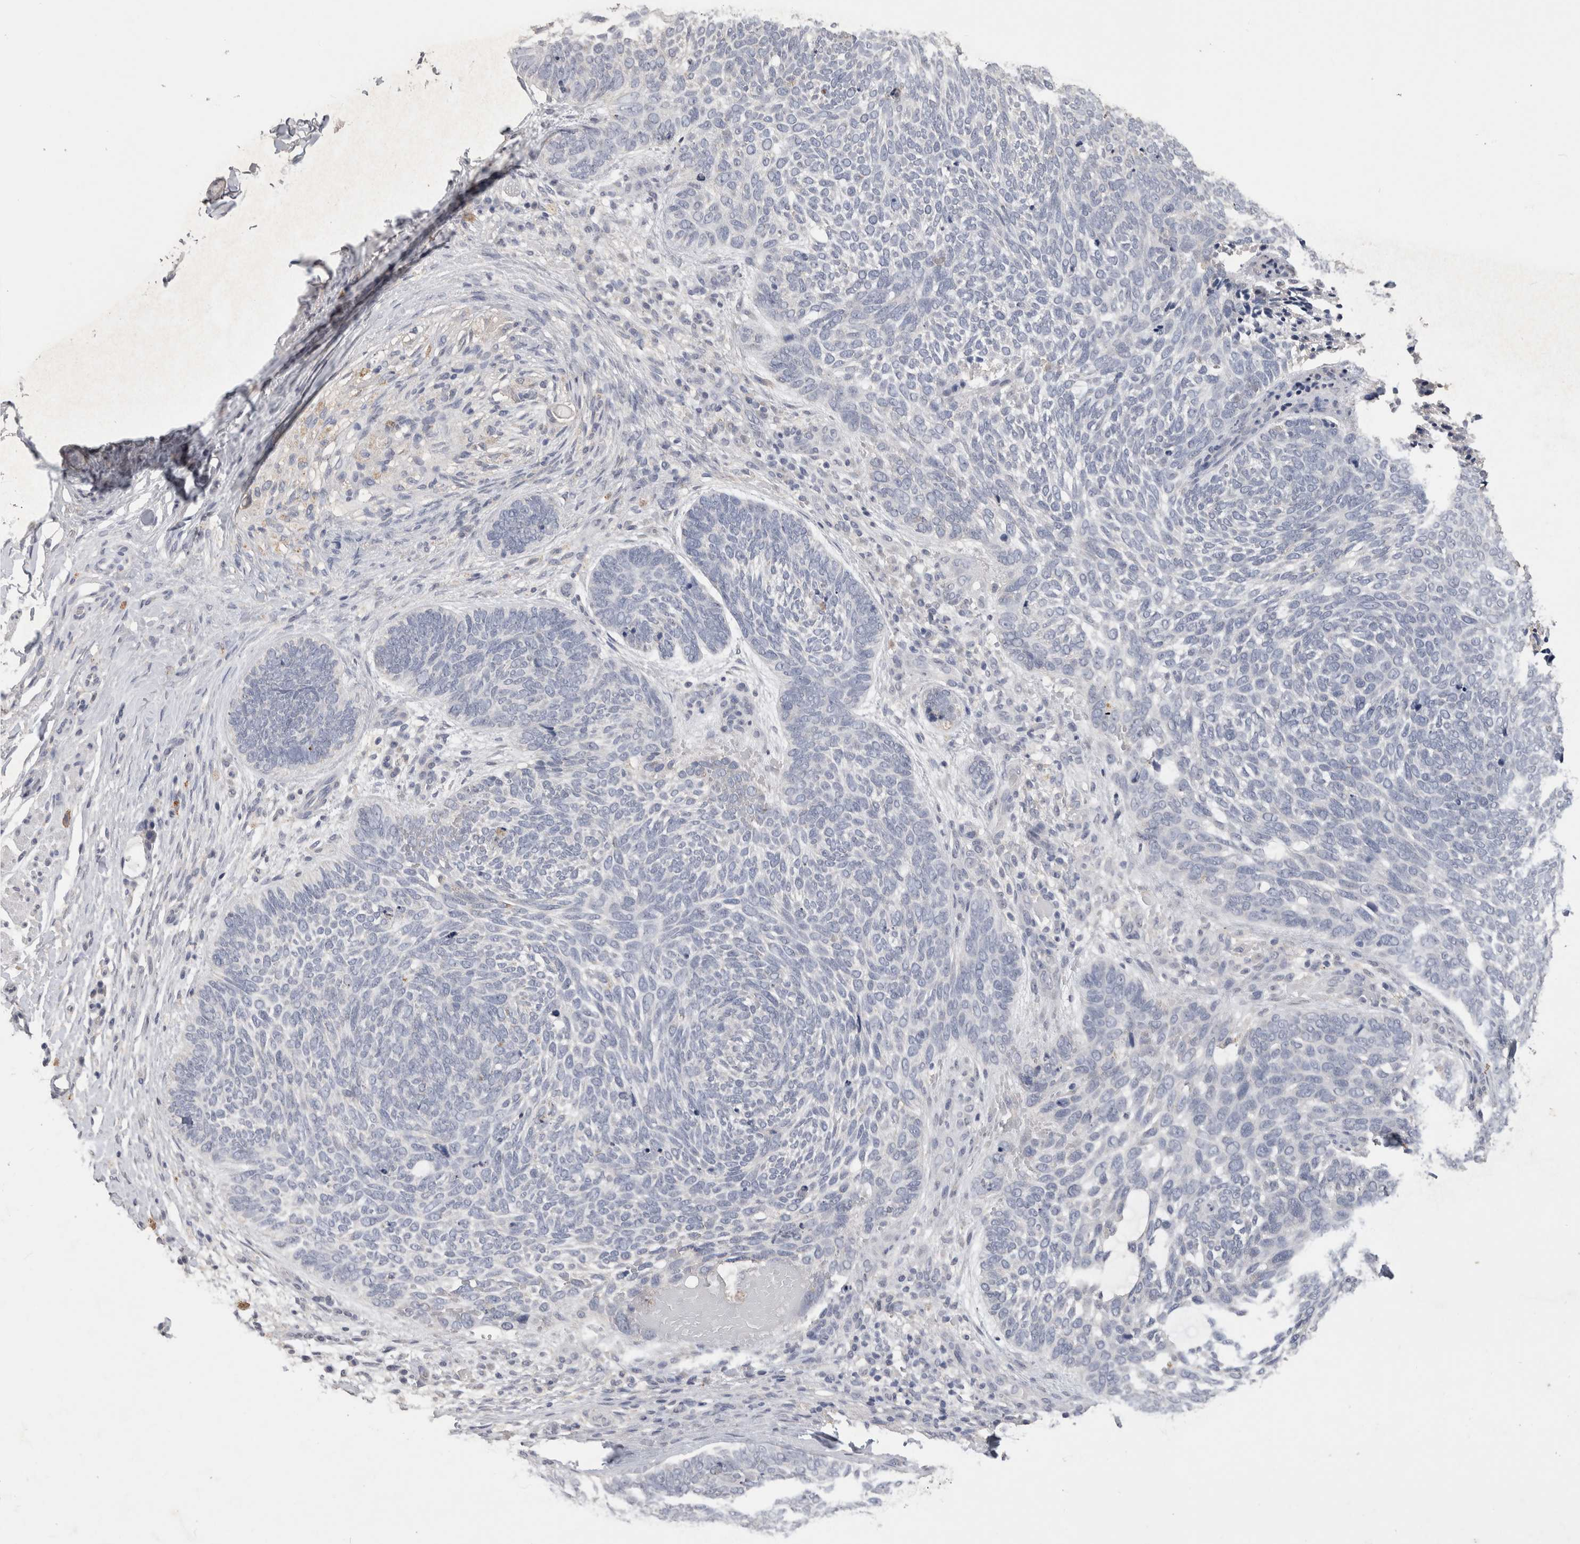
{"staining": {"intensity": "negative", "quantity": "none", "location": "none"}, "tissue": "skin cancer", "cell_type": "Tumor cells", "image_type": "cancer", "snomed": [{"axis": "morphology", "description": "Basal cell carcinoma"}, {"axis": "topography", "description": "Skin"}], "caption": "Tumor cells show no significant positivity in skin basal cell carcinoma.", "gene": "CNTFR", "patient": {"sex": "female", "age": 85}}